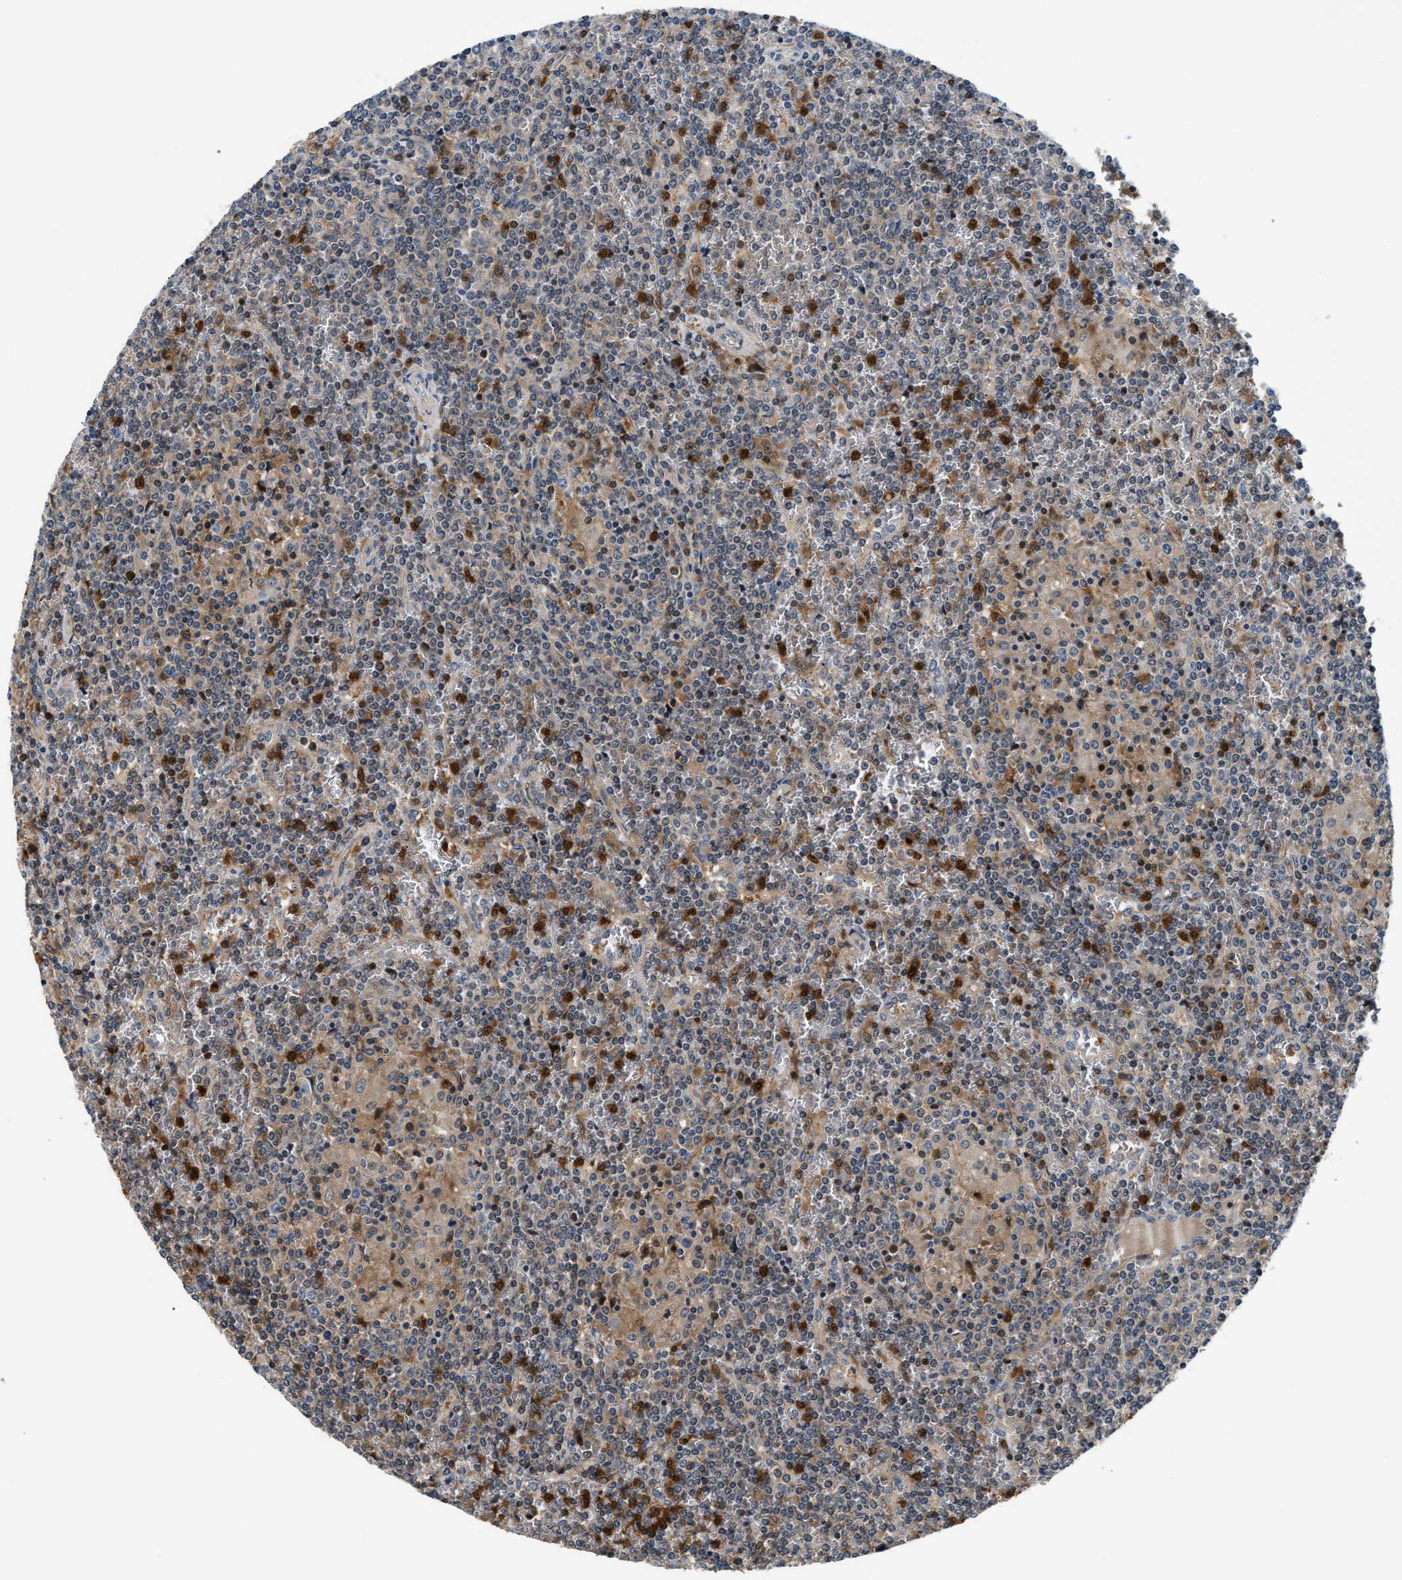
{"staining": {"intensity": "weak", "quantity": "<25%", "location": "cytoplasmic/membranous"}, "tissue": "lymphoma", "cell_type": "Tumor cells", "image_type": "cancer", "snomed": [{"axis": "morphology", "description": "Malignant lymphoma, non-Hodgkin's type, Low grade"}, {"axis": "topography", "description": "Spleen"}], "caption": "DAB immunohistochemical staining of lymphoma exhibits no significant staining in tumor cells.", "gene": "OSTF1", "patient": {"sex": "female", "age": 19}}